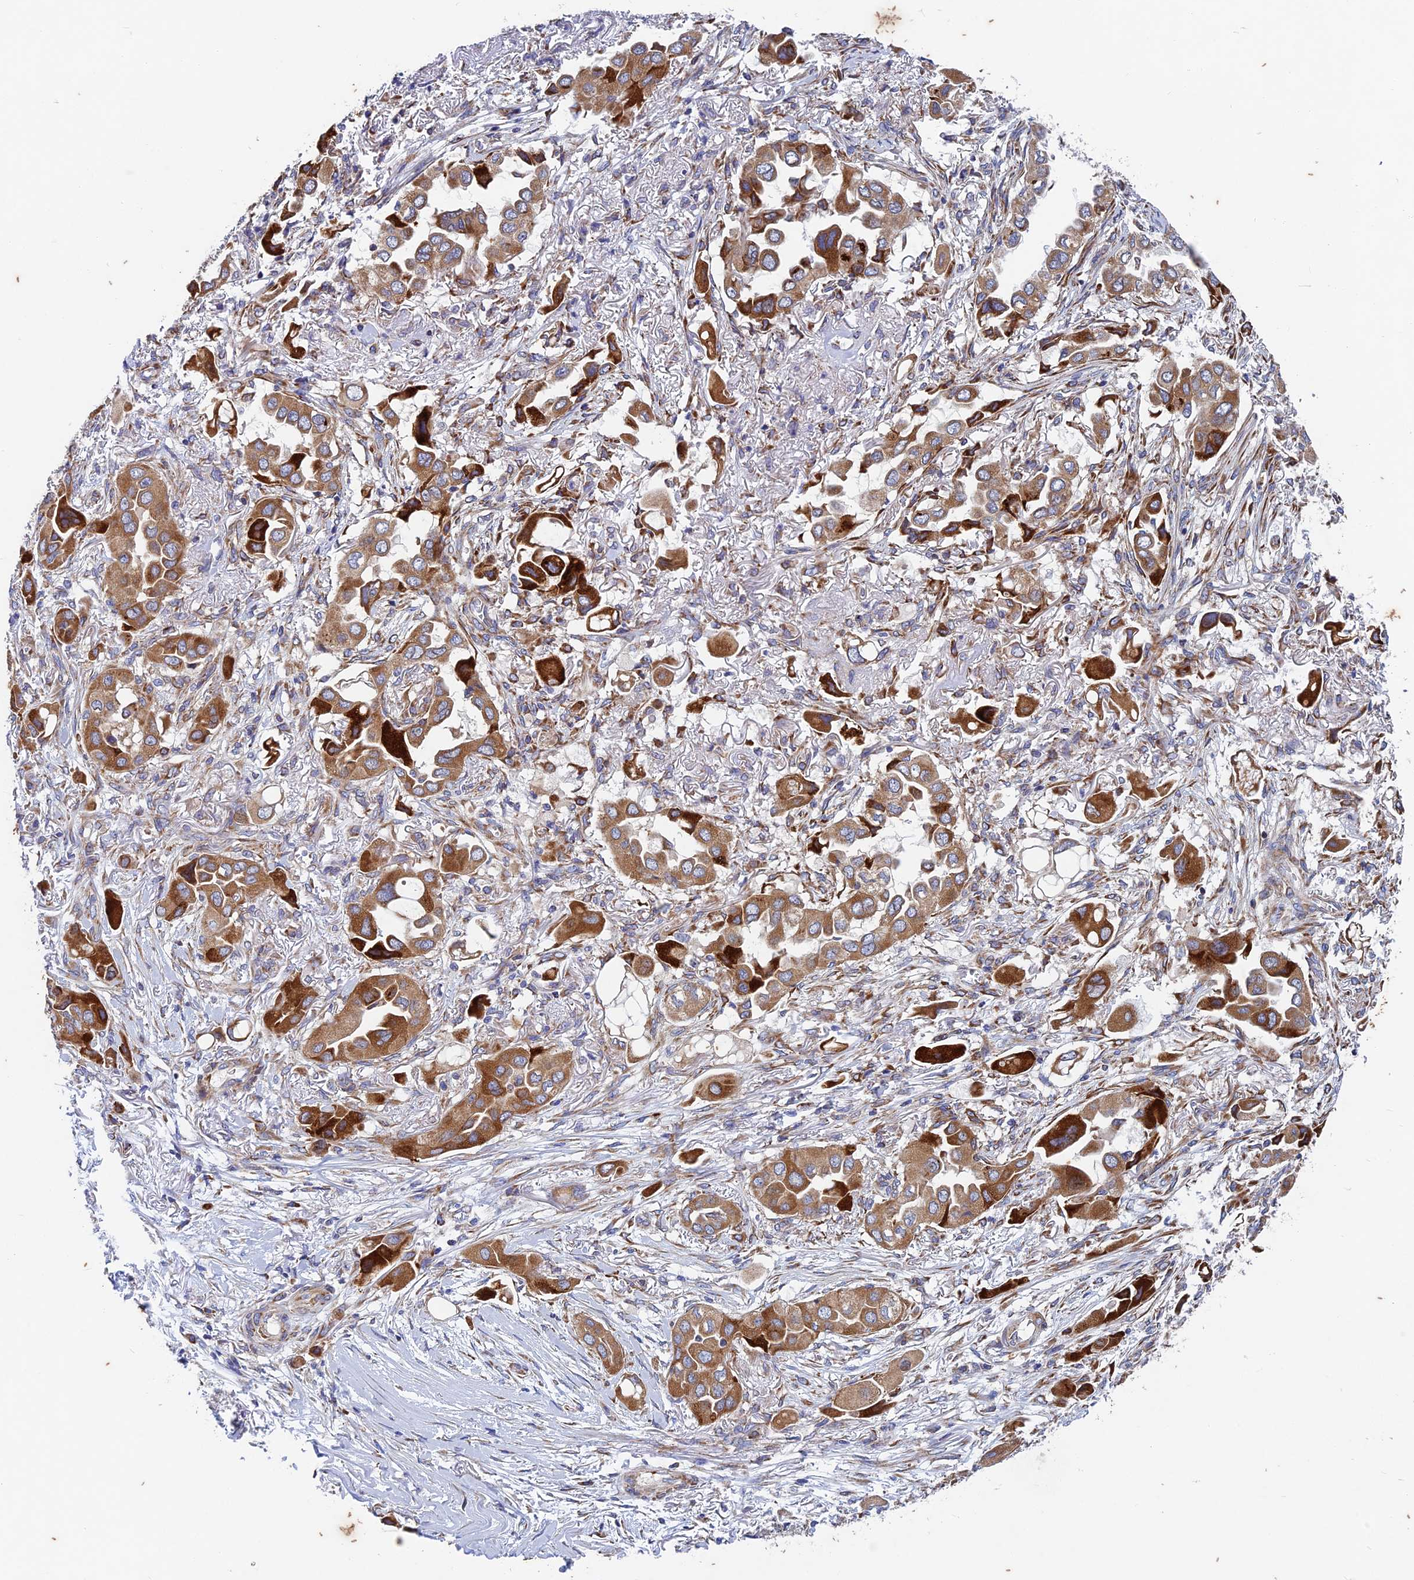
{"staining": {"intensity": "moderate", "quantity": ">75%", "location": "cytoplasmic/membranous"}, "tissue": "lung cancer", "cell_type": "Tumor cells", "image_type": "cancer", "snomed": [{"axis": "morphology", "description": "Adenocarcinoma, NOS"}, {"axis": "topography", "description": "Lung"}], "caption": "DAB immunohistochemical staining of lung cancer (adenocarcinoma) demonstrates moderate cytoplasmic/membranous protein staining in about >75% of tumor cells. (brown staining indicates protein expression, while blue staining denotes nuclei).", "gene": "AP4S1", "patient": {"sex": "female", "age": 76}}